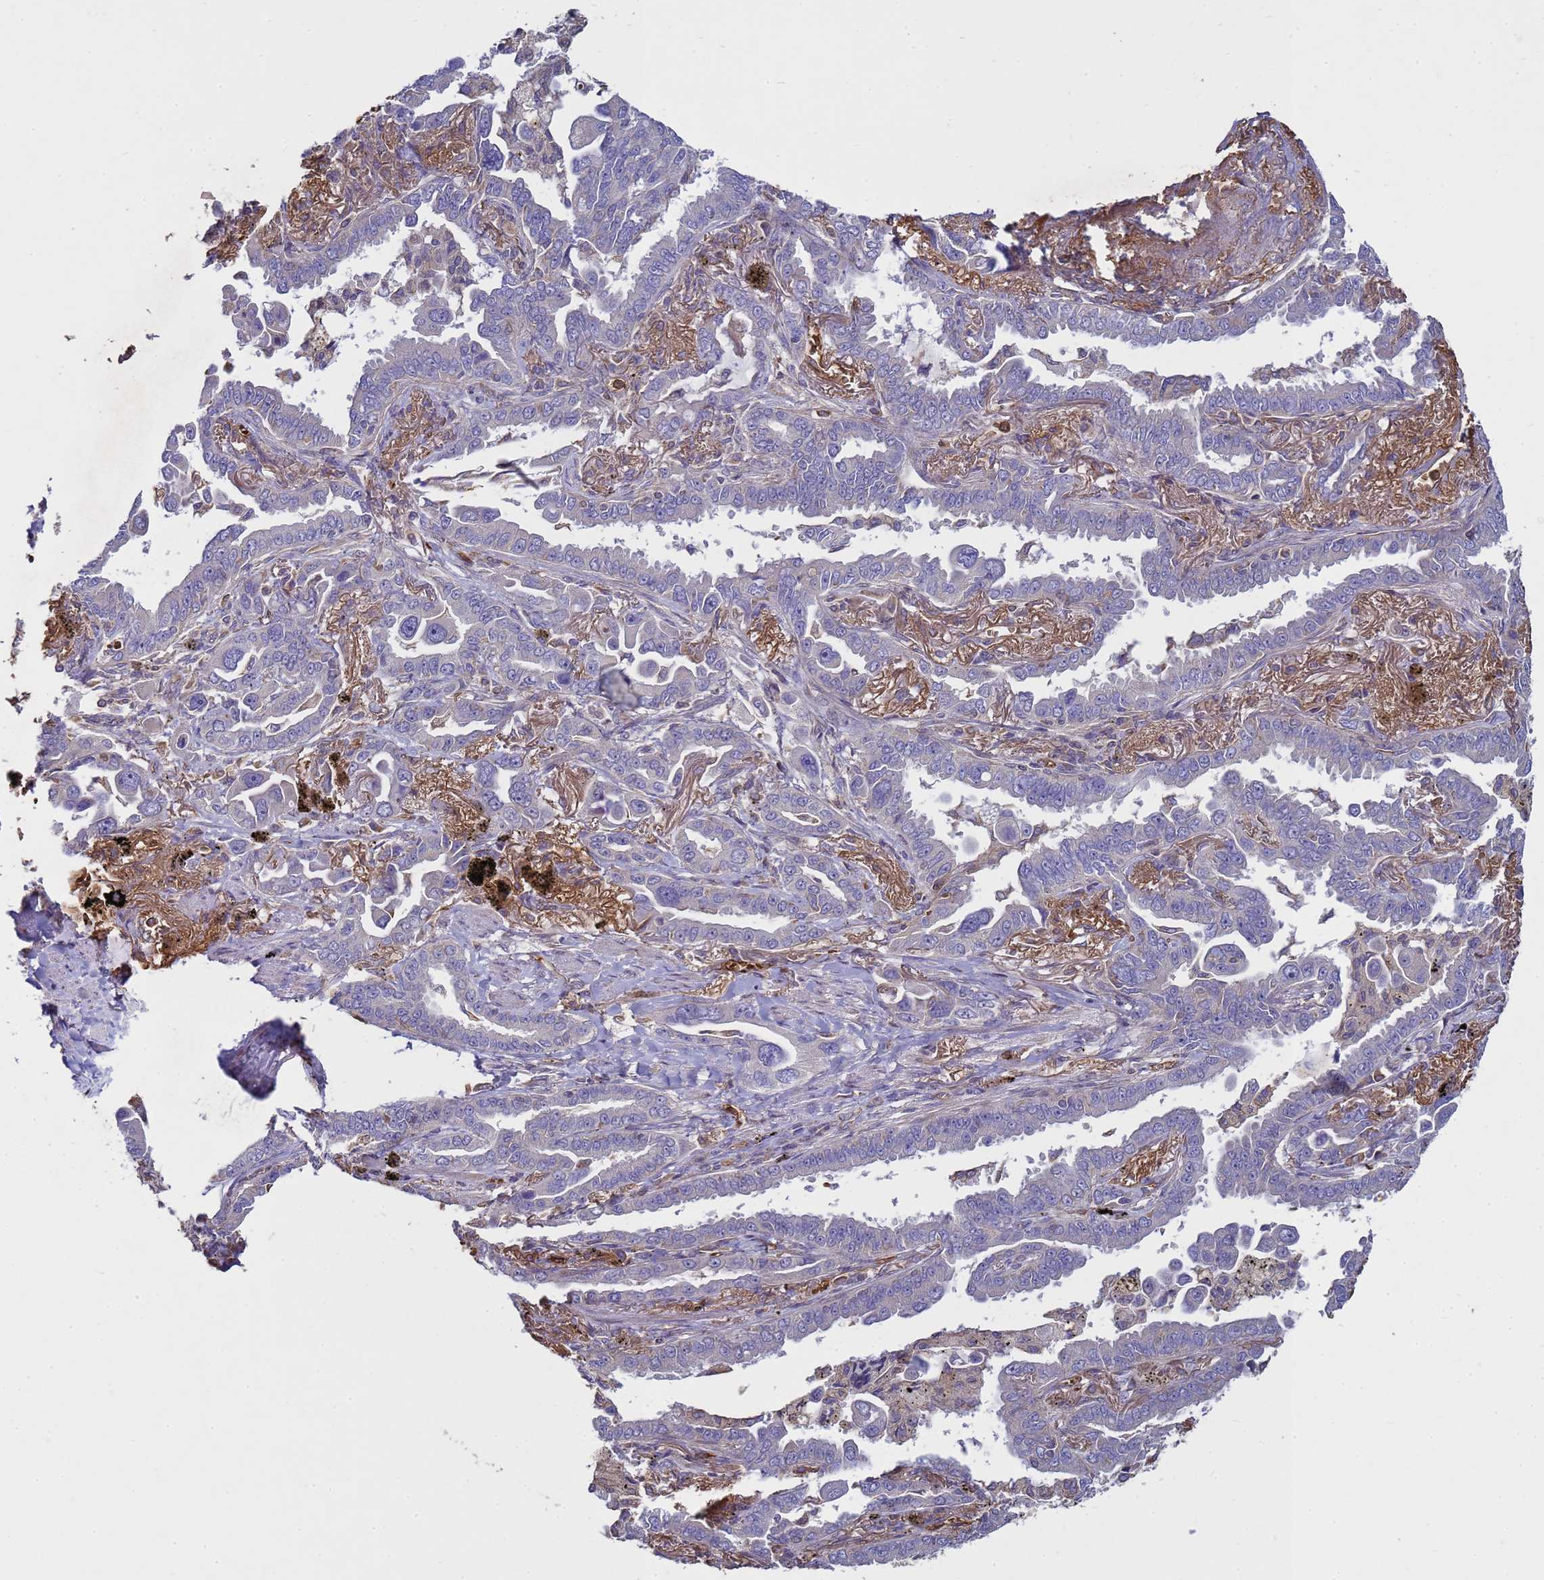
{"staining": {"intensity": "negative", "quantity": "none", "location": "none"}, "tissue": "lung cancer", "cell_type": "Tumor cells", "image_type": "cancer", "snomed": [{"axis": "morphology", "description": "Adenocarcinoma, NOS"}, {"axis": "topography", "description": "Lung"}], "caption": "This micrograph is of adenocarcinoma (lung) stained with immunohistochemistry (IHC) to label a protein in brown with the nuclei are counter-stained blue. There is no positivity in tumor cells.", "gene": "SGIP1", "patient": {"sex": "male", "age": 67}}